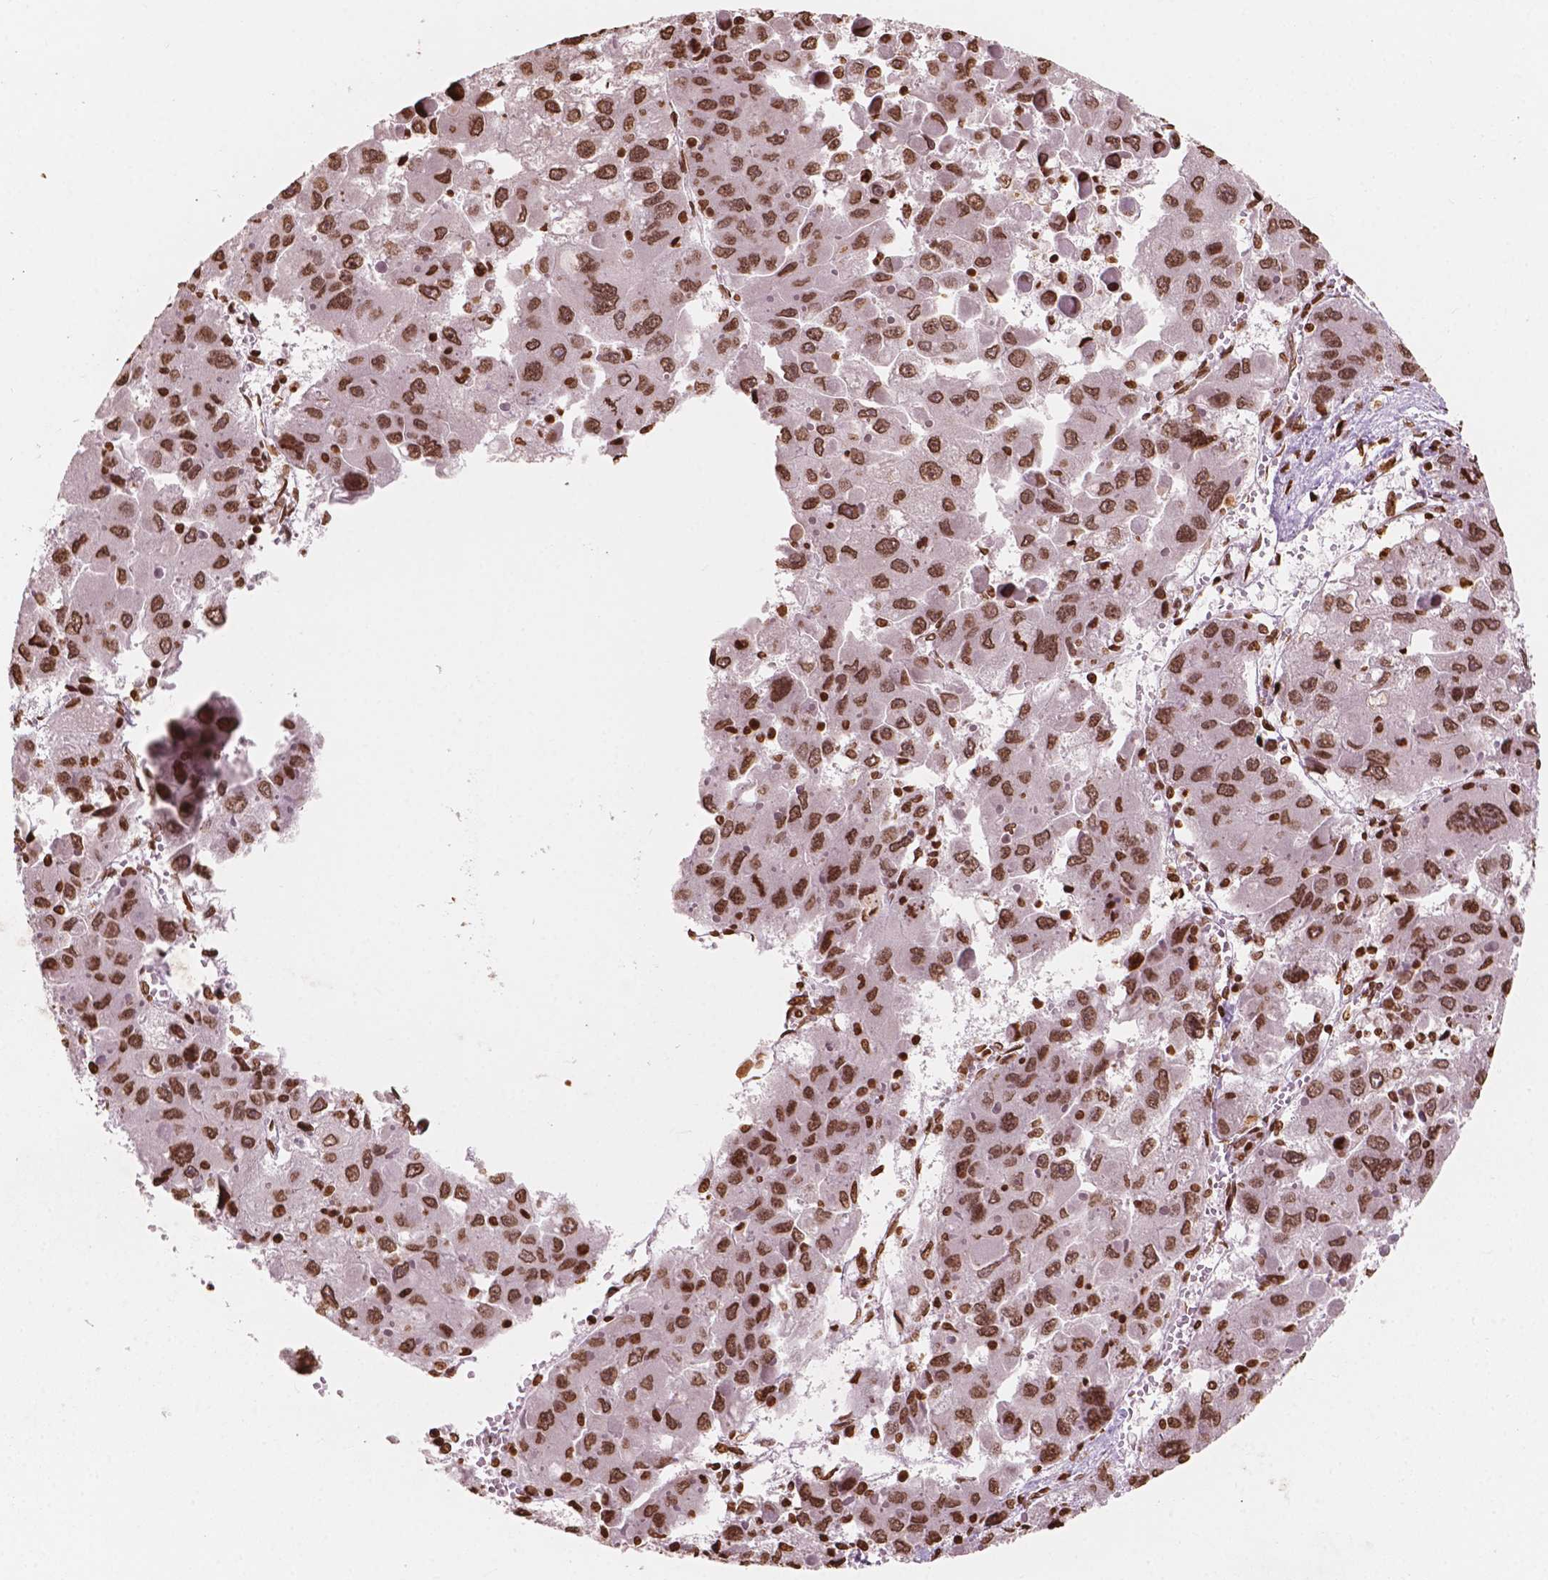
{"staining": {"intensity": "moderate", "quantity": ">75%", "location": "nuclear"}, "tissue": "liver cancer", "cell_type": "Tumor cells", "image_type": "cancer", "snomed": [{"axis": "morphology", "description": "Carcinoma, Hepatocellular, NOS"}, {"axis": "topography", "description": "Liver"}], "caption": "A medium amount of moderate nuclear staining is seen in approximately >75% of tumor cells in hepatocellular carcinoma (liver) tissue.", "gene": "H3C7", "patient": {"sex": "female", "age": 41}}